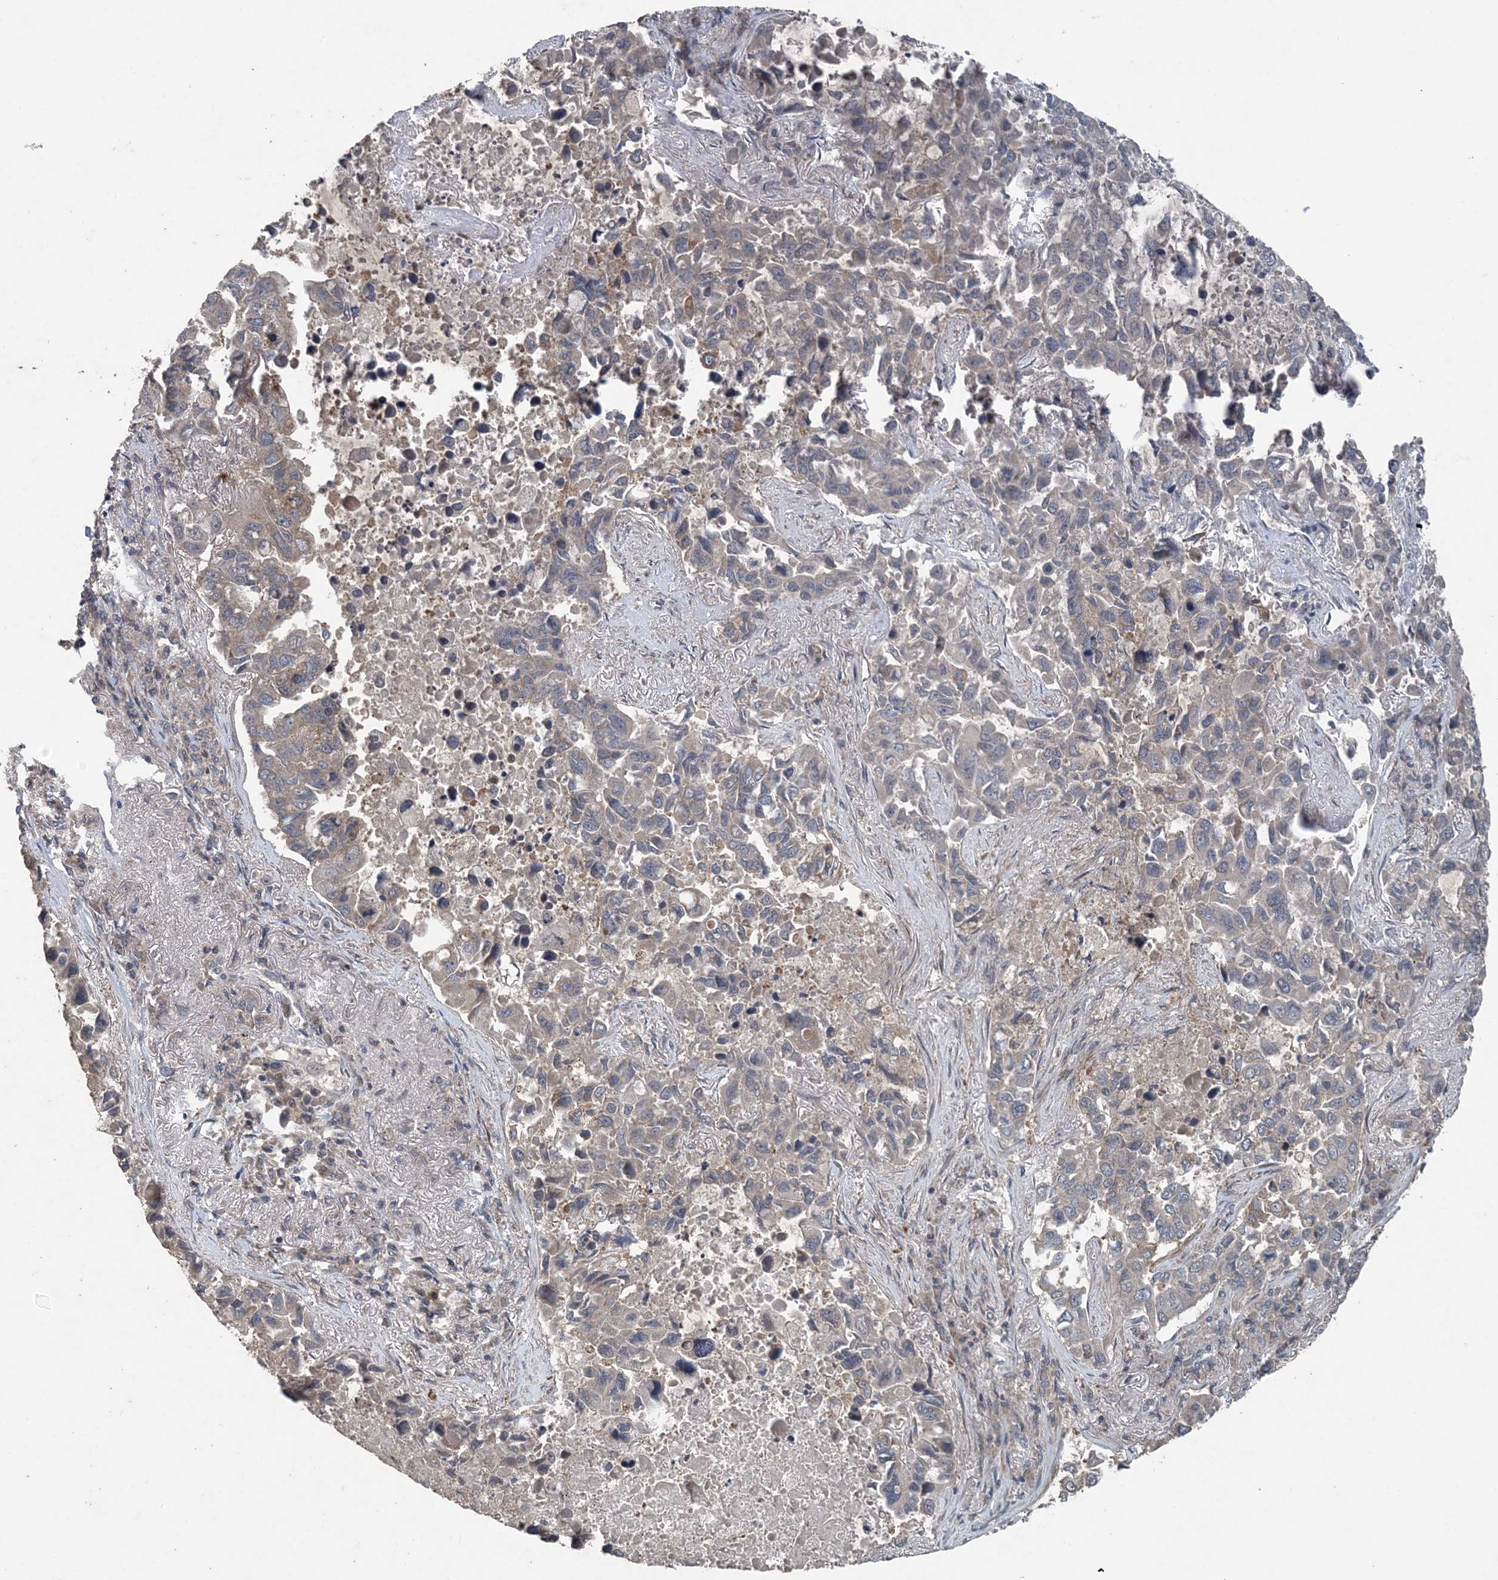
{"staining": {"intensity": "negative", "quantity": "none", "location": "none"}, "tissue": "lung cancer", "cell_type": "Tumor cells", "image_type": "cancer", "snomed": [{"axis": "morphology", "description": "Adenocarcinoma, NOS"}, {"axis": "topography", "description": "Lung"}], "caption": "Immunohistochemistry photomicrograph of neoplastic tissue: human lung adenocarcinoma stained with DAB reveals no significant protein positivity in tumor cells. Nuclei are stained in blue.", "gene": "MYO9B", "patient": {"sex": "male", "age": 64}}